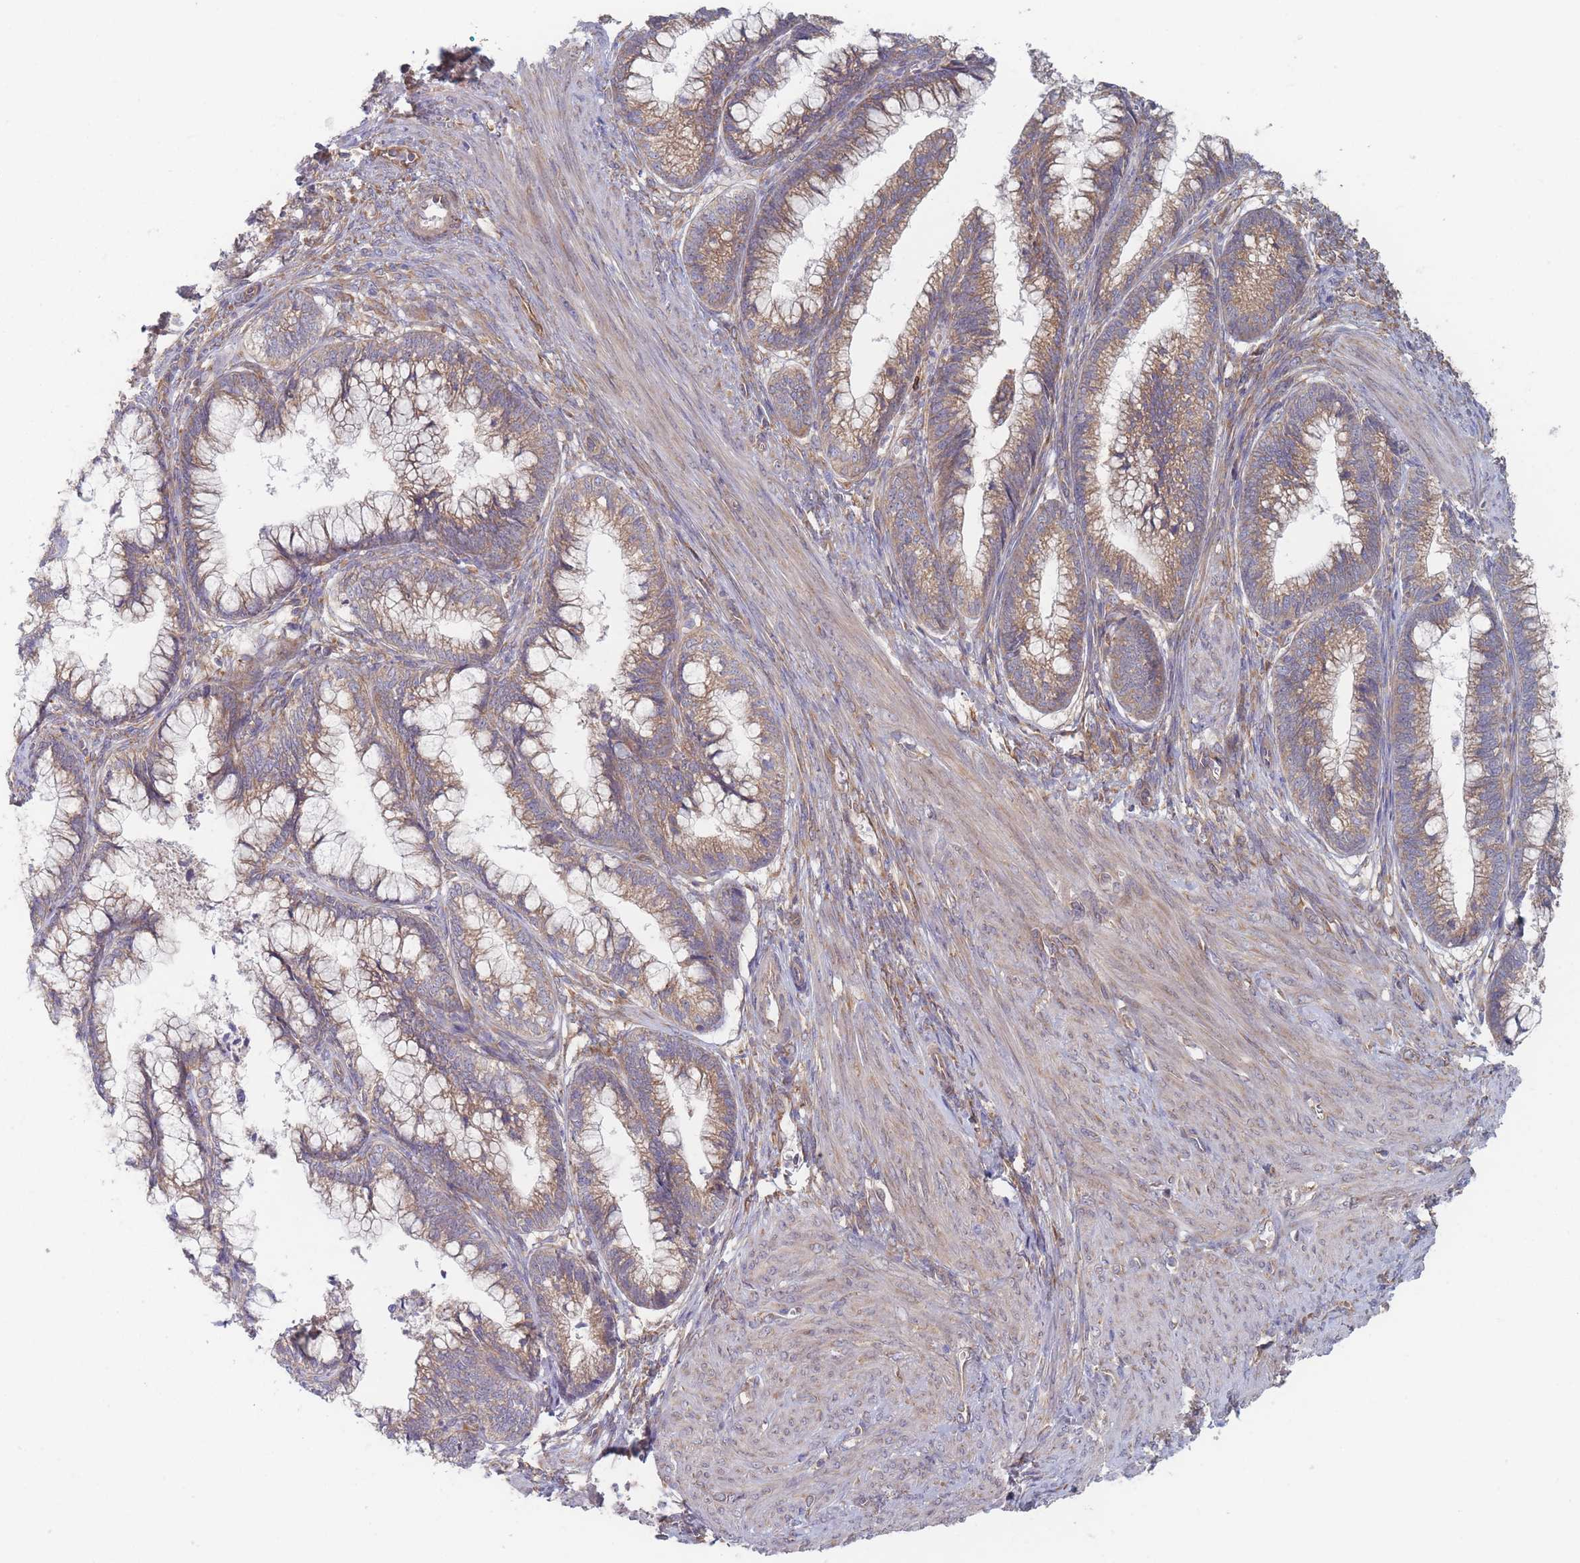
{"staining": {"intensity": "moderate", "quantity": ">75%", "location": "cytoplasmic/membranous"}, "tissue": "cervical cancer", "cell_type": "Tumor cells", "image_type": "cancer", "snomed": [{"axis": "morphology", "description": "Adenocarcinoma, NOS"}, {"axis": "topography", "description": "Cervix"}], "caption": "Moderate cytoplasmic/membranous protein expression is identified in approximately >75% of tumor cells in adenocarcinoma (cervical).", "gene": "KDSR", "patient": {"sex": "female", "age": 44}}